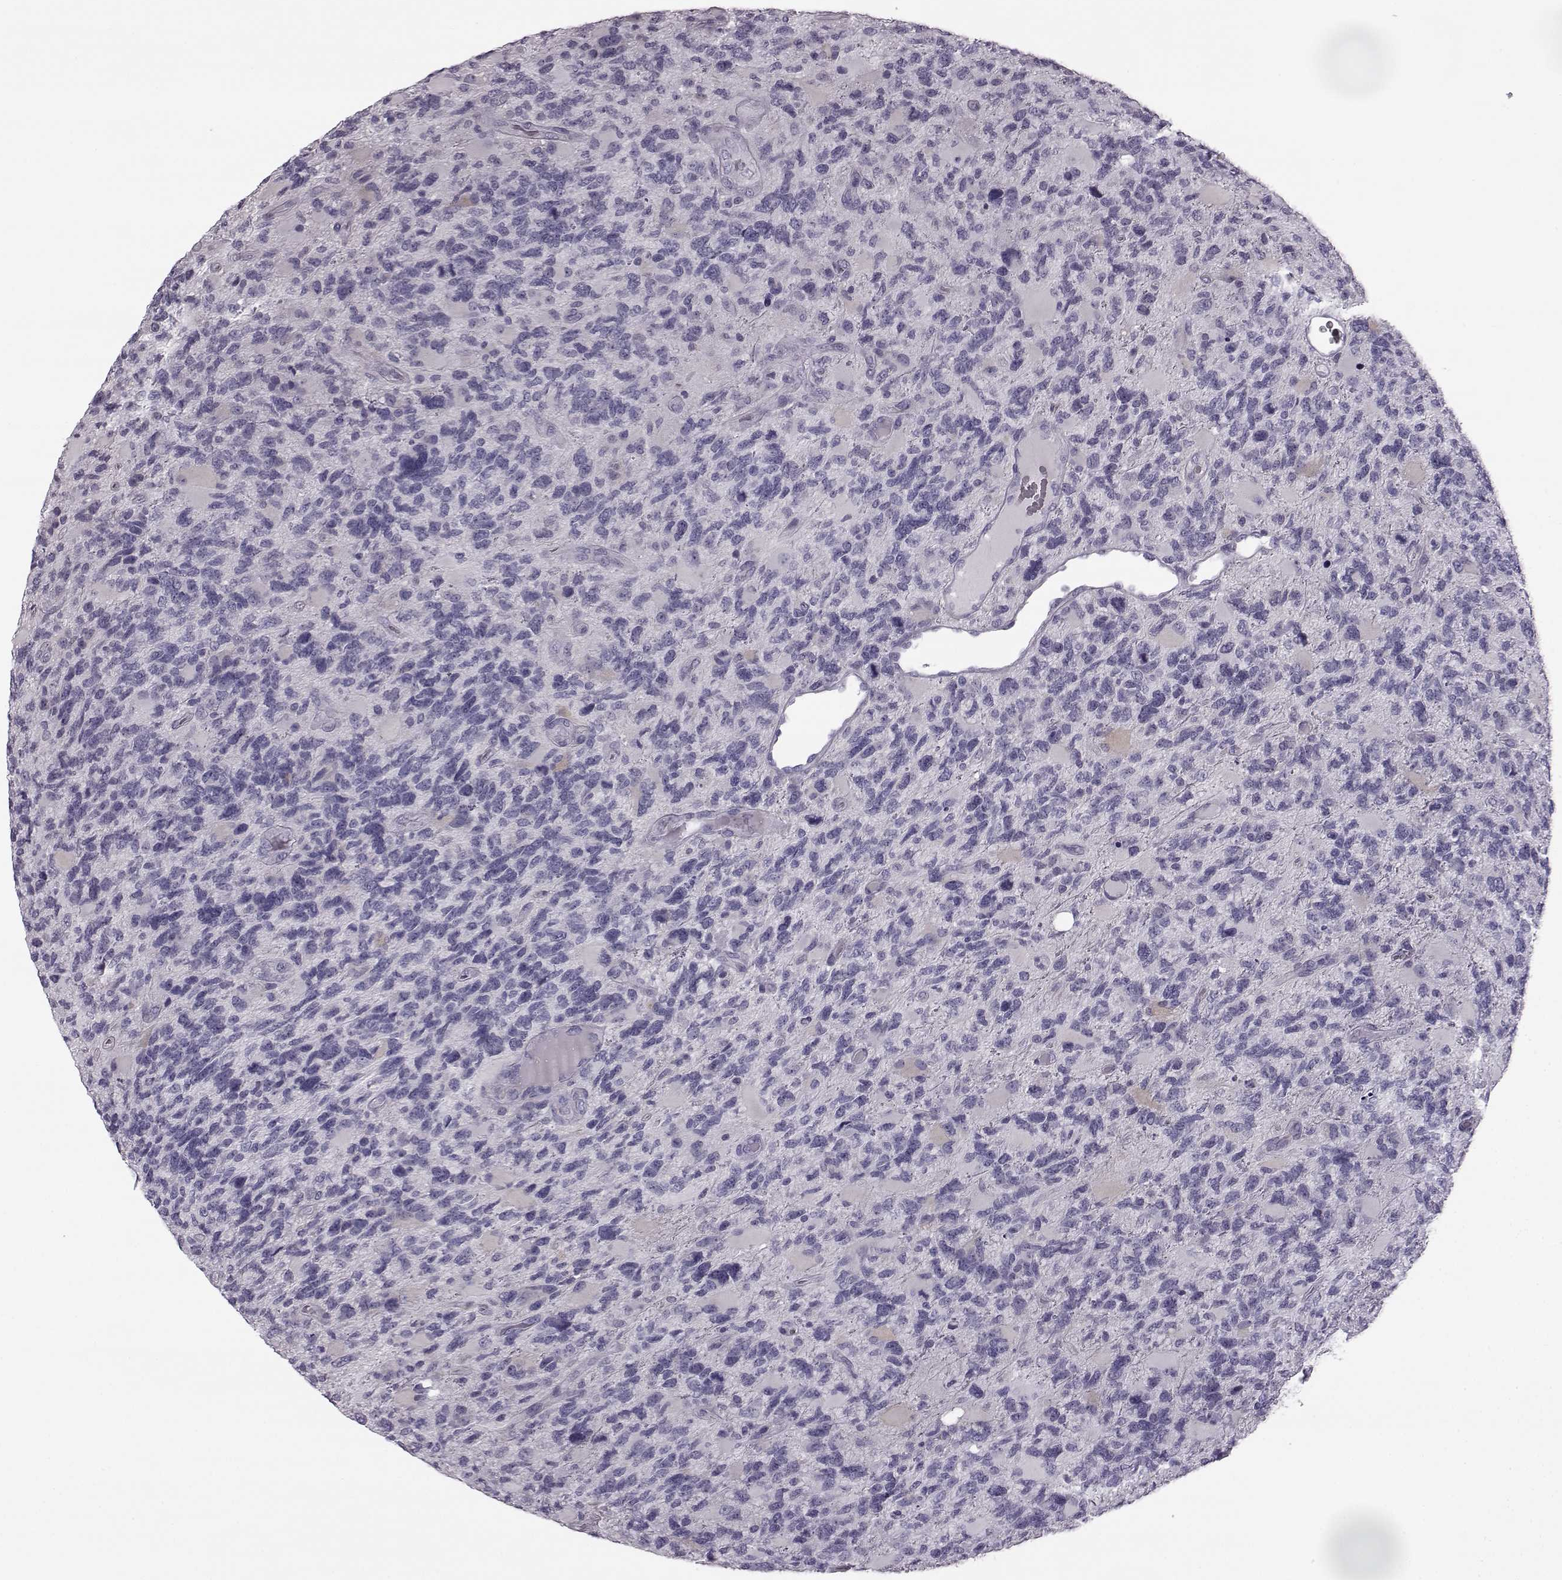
{"staining": {"intensity": "negative", "quantity": "none", "location": "none"}, "tissue": "glioma", "cell_type": "Tumor cells", "image_type": "cancer", "snomed": [{"axis": "morphology", "description": "Glioma, malignant, High grade"}, {"axis": "topography", "description": "Brain"}], "caption": "Immunohistochemistry of human malignant glioma (high-grade) demonstrates no expression in tumor cells.", "gene": "ODAD4", "patient": {"sex": "female", "age": 71}}